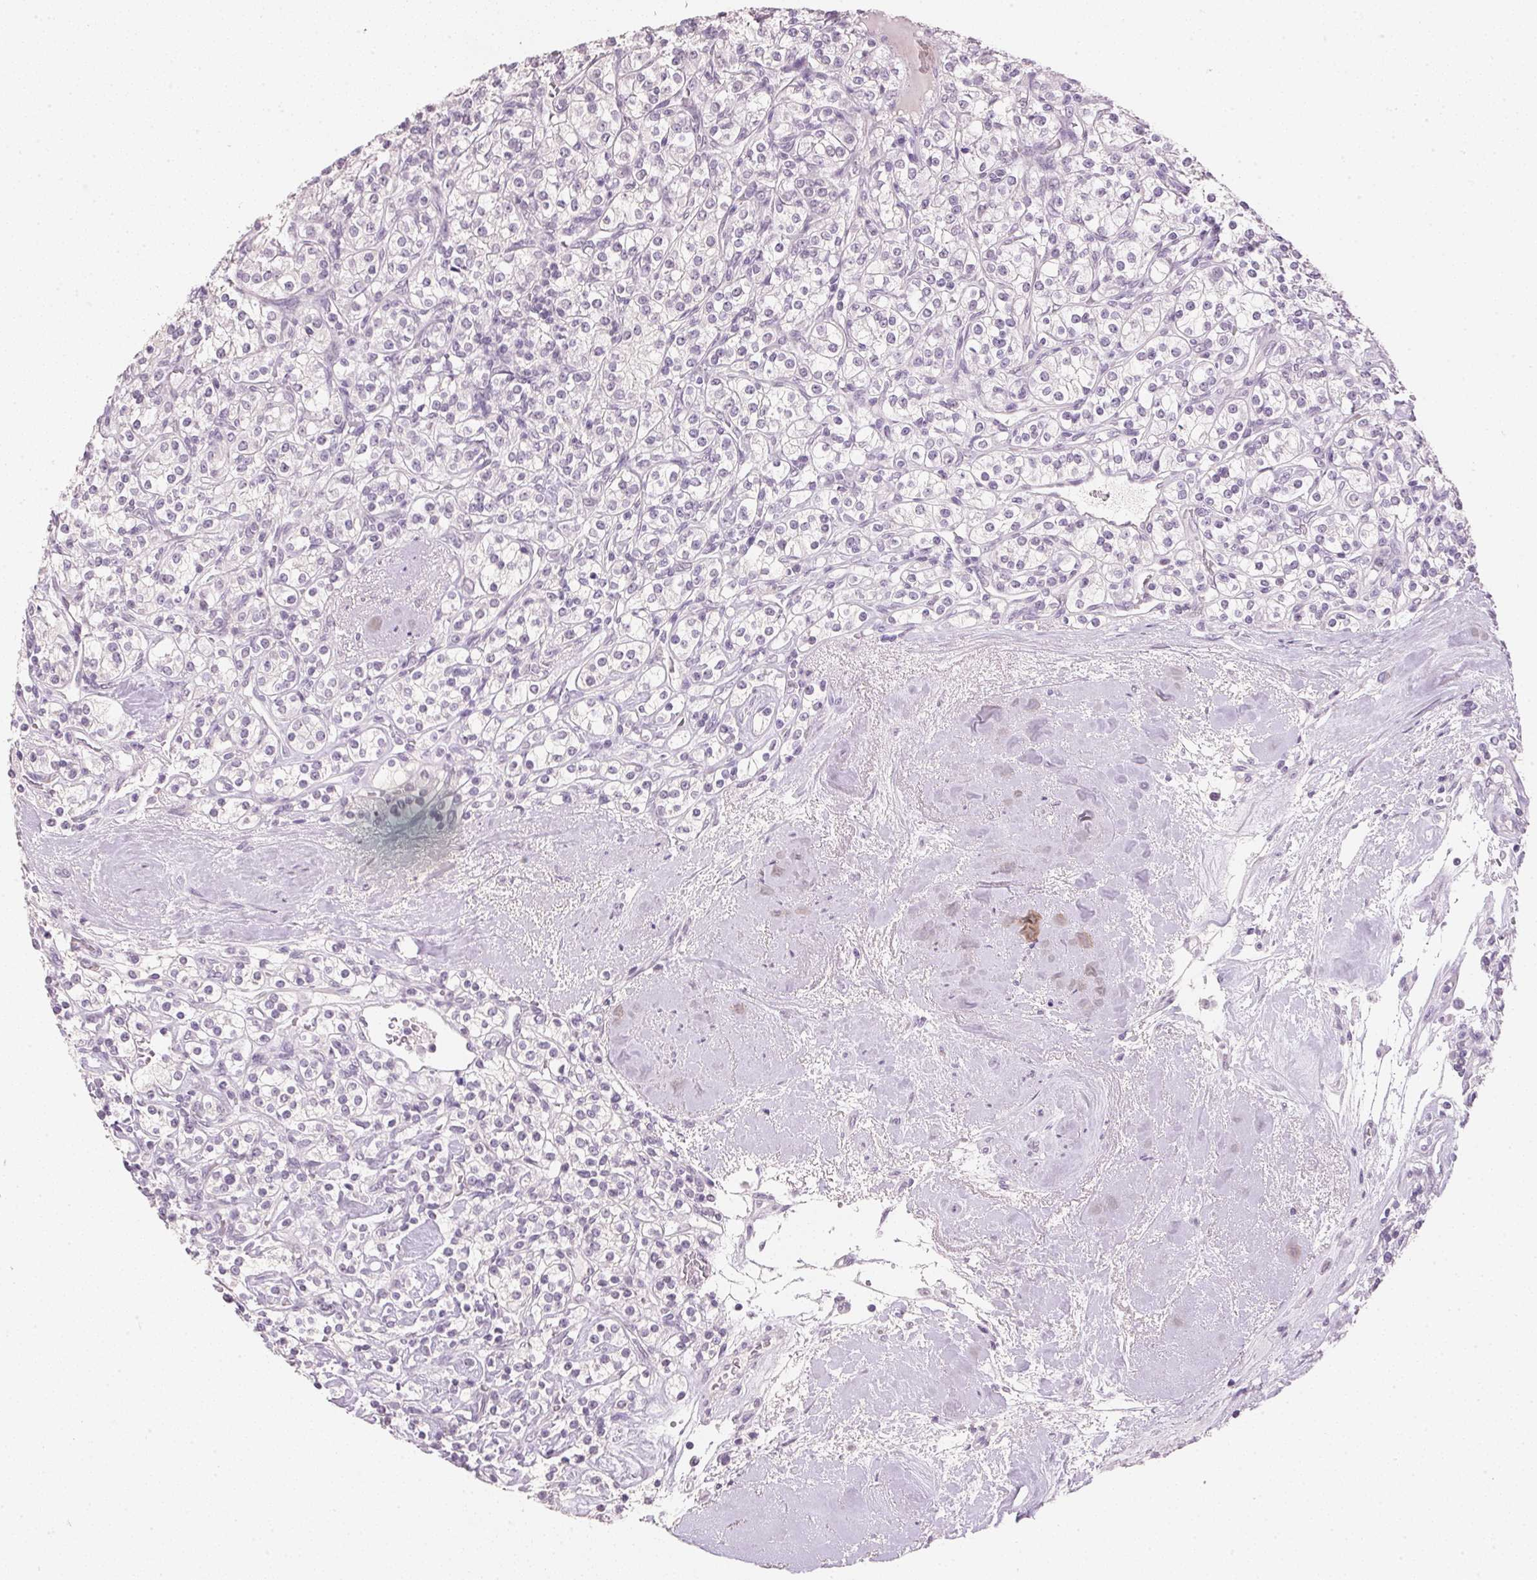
{"staining": {"intensity": "negative", "quantity": "none", "location": "none"}, "tissue": "renal cancer", "cell_type": "Tumor cells", "image_type": "cancer", "snomed": [{"axis": "morphology", "description": "Adenocarcinoma, NOS"}, {"axis": "topography", "description": "Kidney"}], "caption": "An immunohistochemistry photomicrograph of renal cancer (adenocarcinoma) is shown. There is no staining in tumor cells of renal cancer (adenocarcinoma).", "gene": "IGFBP1", "patient": {"sex": "male", "age": 77}}